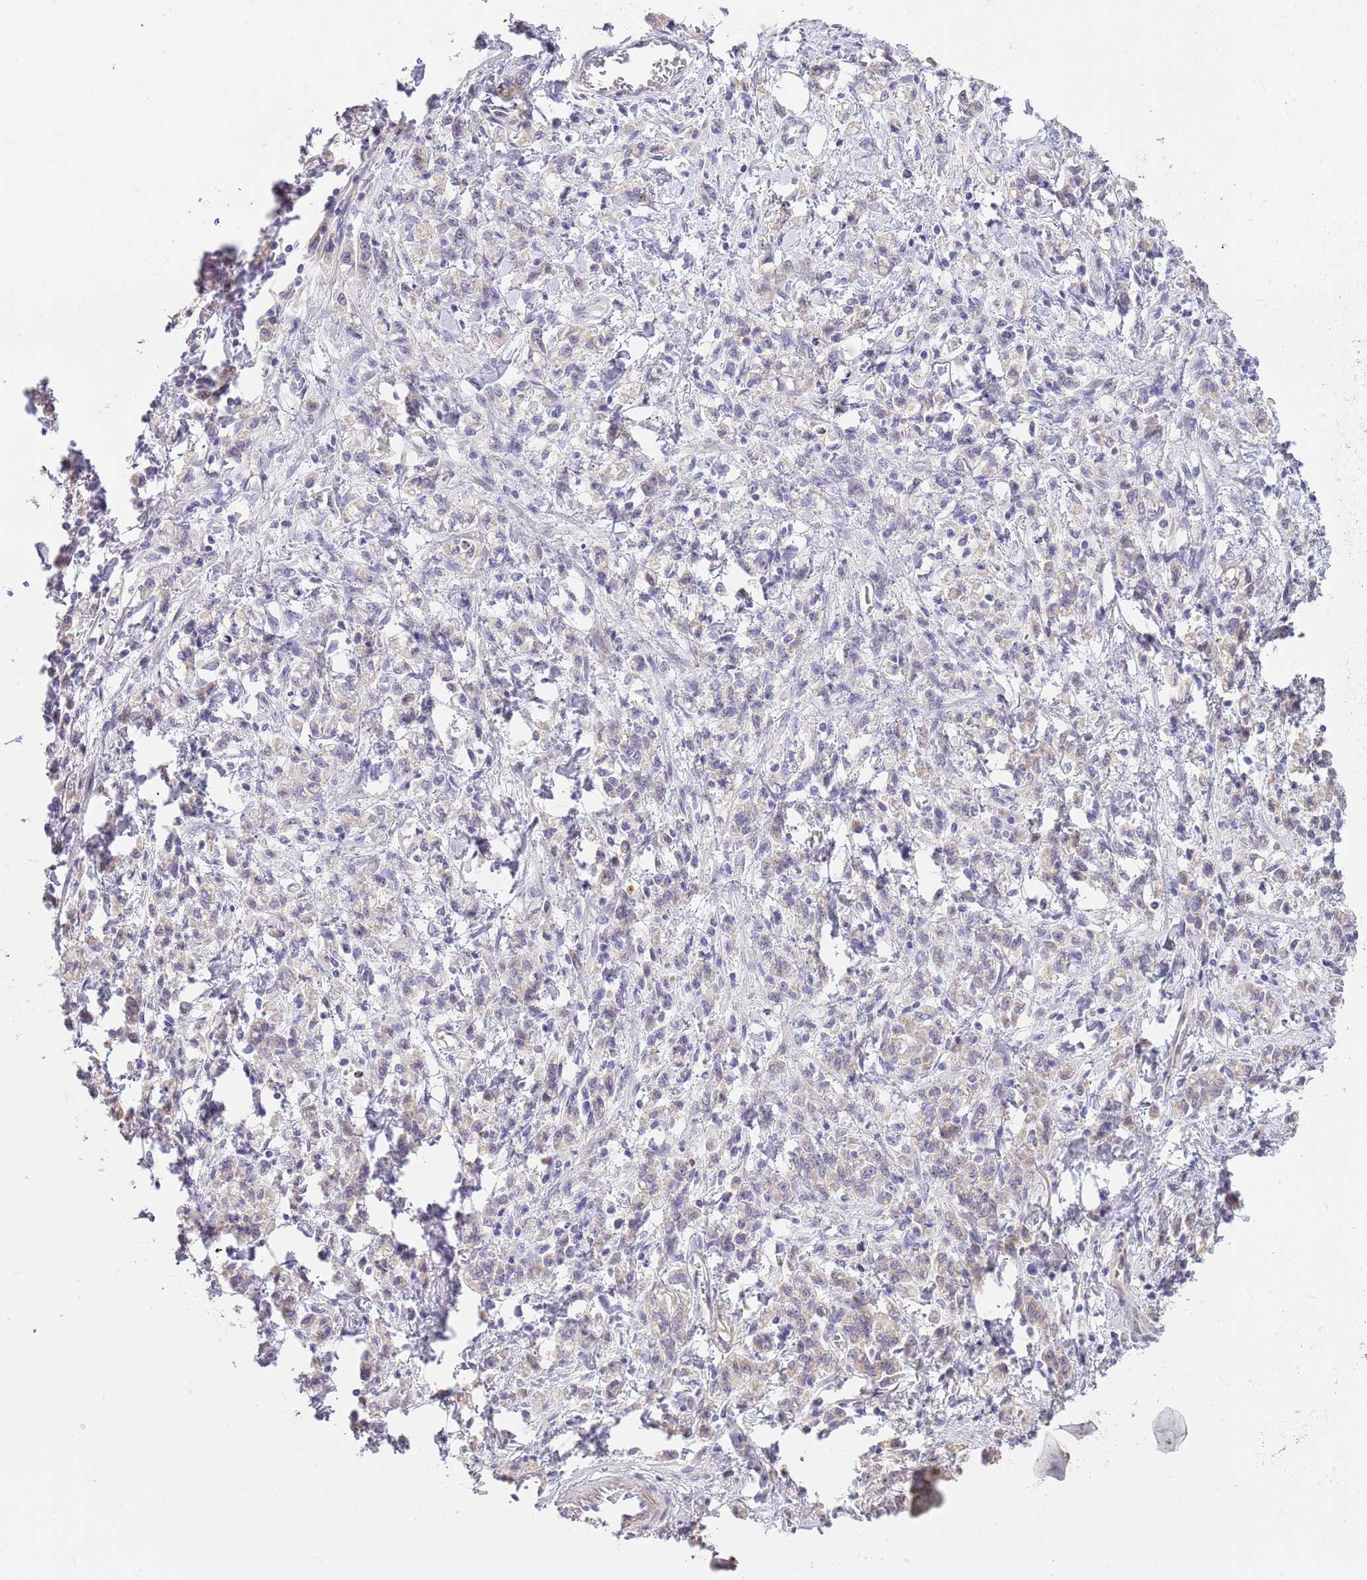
{"staining": {"intensity": "negative", "quantity": "none", "location": "none"}, "tissue": "stomach cancer", "cell_type": "Tumor cells", "image_type": "cancer", "snomed": [{"axis": "morphology", "description": "Adenocarcinoma, NOS"}, {"axis": "topography", "description": "Stomach"}], "caption": "This is an immunohistochemistry micrograph of human stomach cancer. There is no staining in tumor cells.", "gene": "AP1S2", "patient": {"sex": "male", "age": 77}}